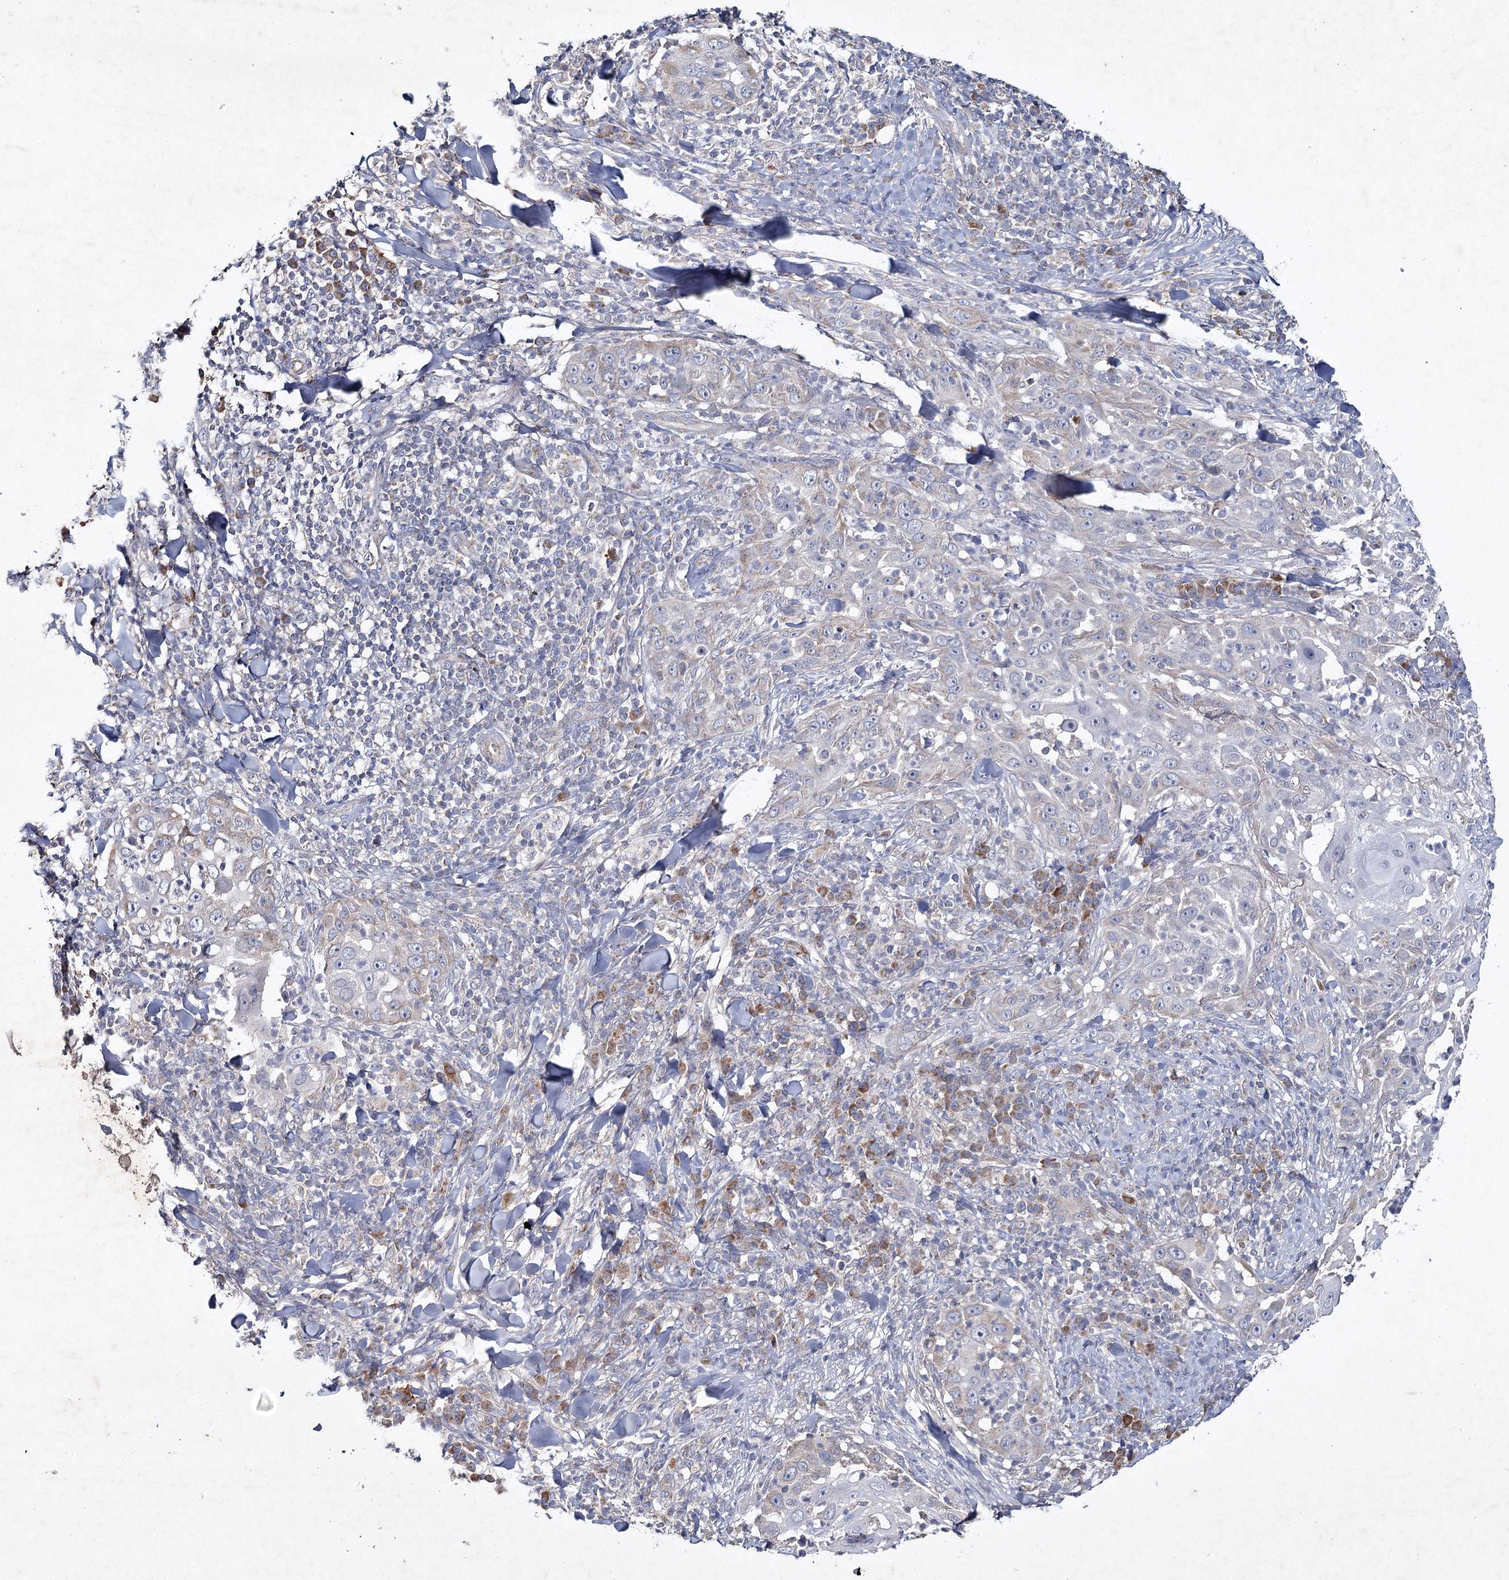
{"staining": {"intensity": "weak", "quantity": "<25%", "location": "cytoplasmic/membranous"}, "tissue": "skin cancer", "cell_type": "Tumor cells", "image_type": "cancer", "snomed": [{"axis": "morphology", "description": "Squamous cell carcinoma, NOS"}, {"axis": "topography", "description": "Skin"}], "caption": "This is a micrograph of immunohistochemistry (IHC) staining of squamous cell carcinoma (skin), which shows no staining in tumor cells.", "gene": "MRPL44", "patient": {"sex": "female", "age": 44}}